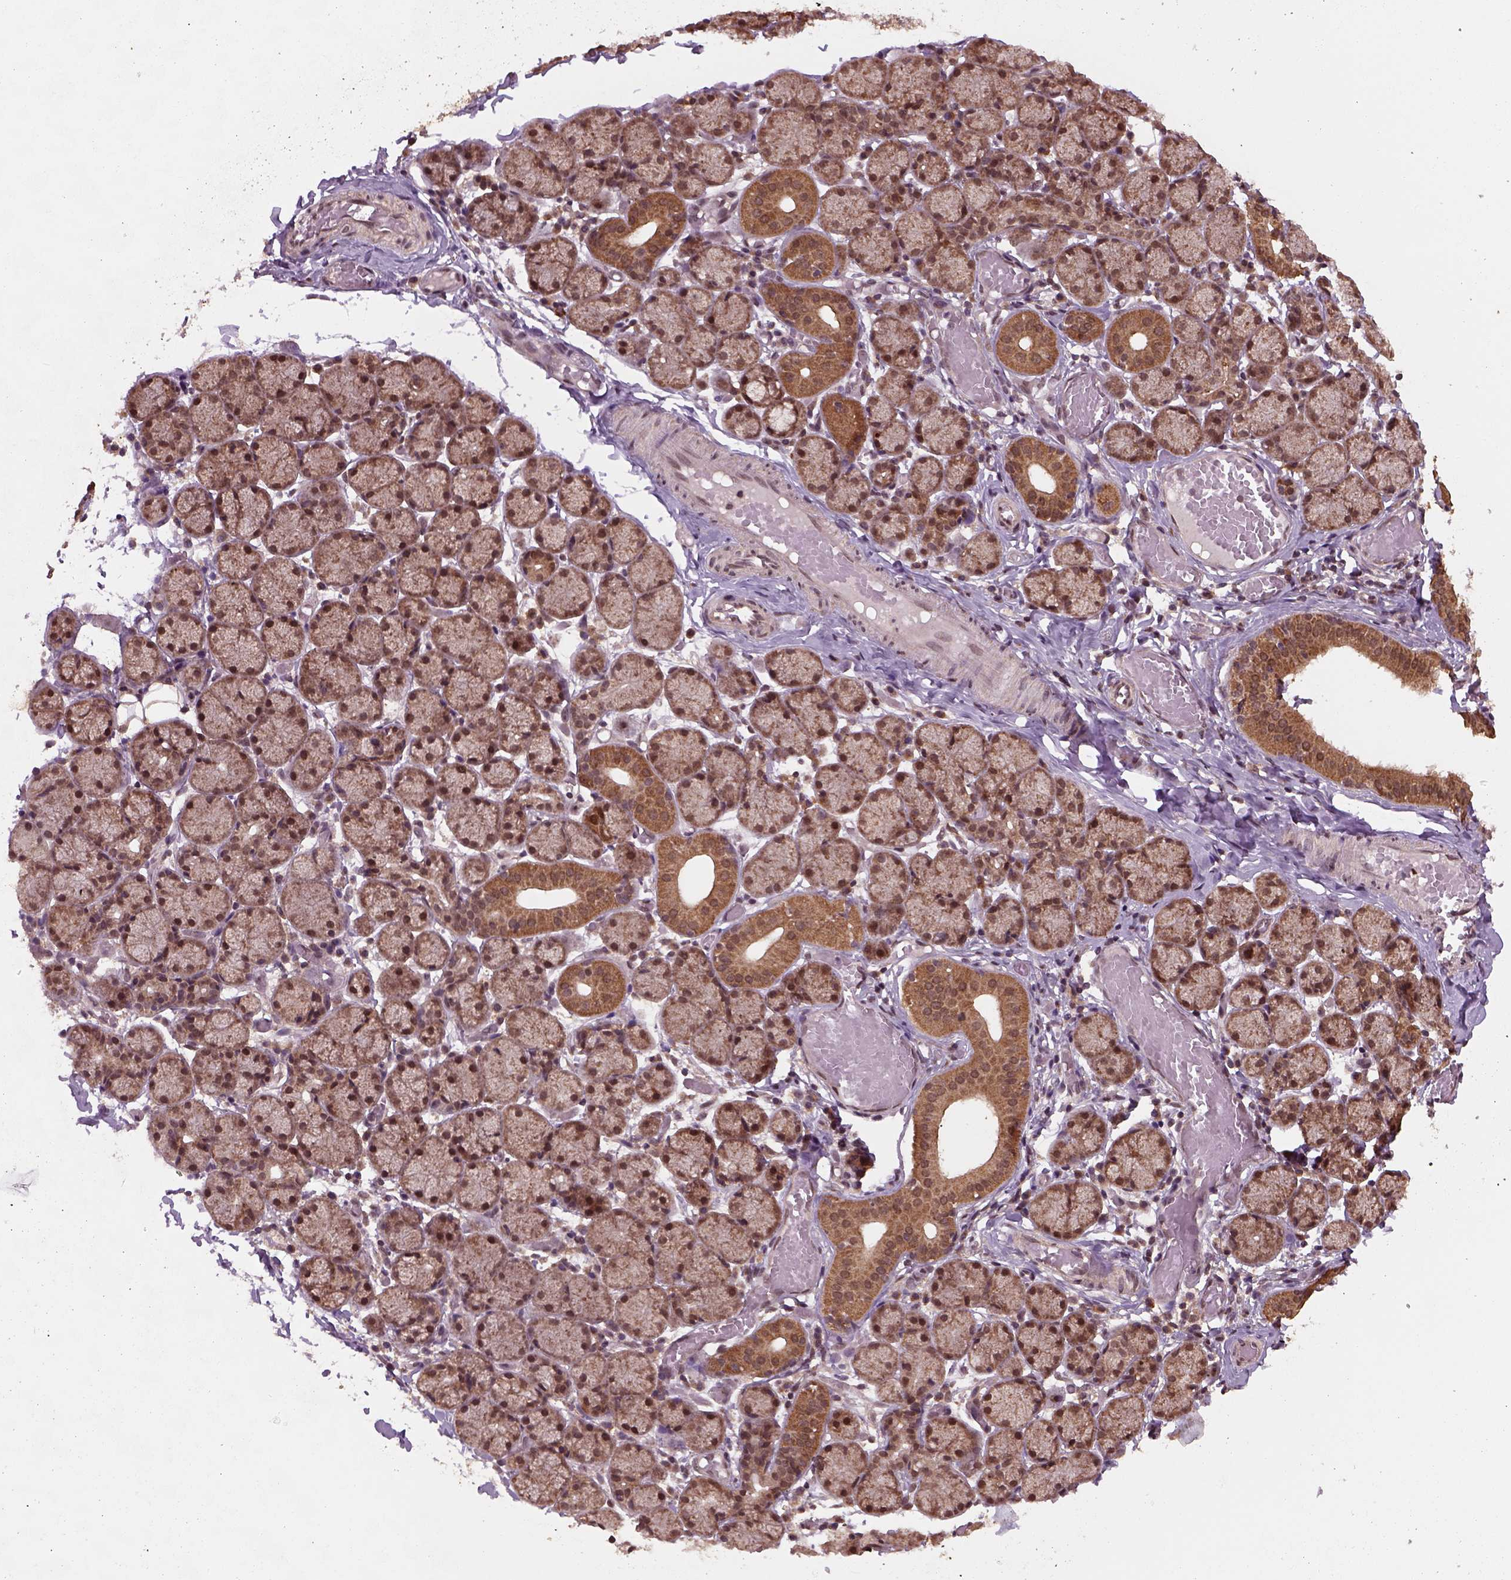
{"staining": {"intensity": "moderate", "quantity": "25%-75%", "location": "cytoplasmic/membranous,nuclear"}, "tissue": "salivary gland", "cell_type": "Glandular cells", "image_type": "normal", "snomed": [{"axis": "morphology", "description": "Normal tissue, NOS"}, {"axis": "topography", "description": "Salivary gland"}], "caption": "Protein expression analysis of benign human salivary gland reveals moderate cytoplasmic/membranous,nuclear staining in about 25%-75% of glandular cells.", "gene": "NUDT9", "patient": {"sex": "female", "age": 24}}